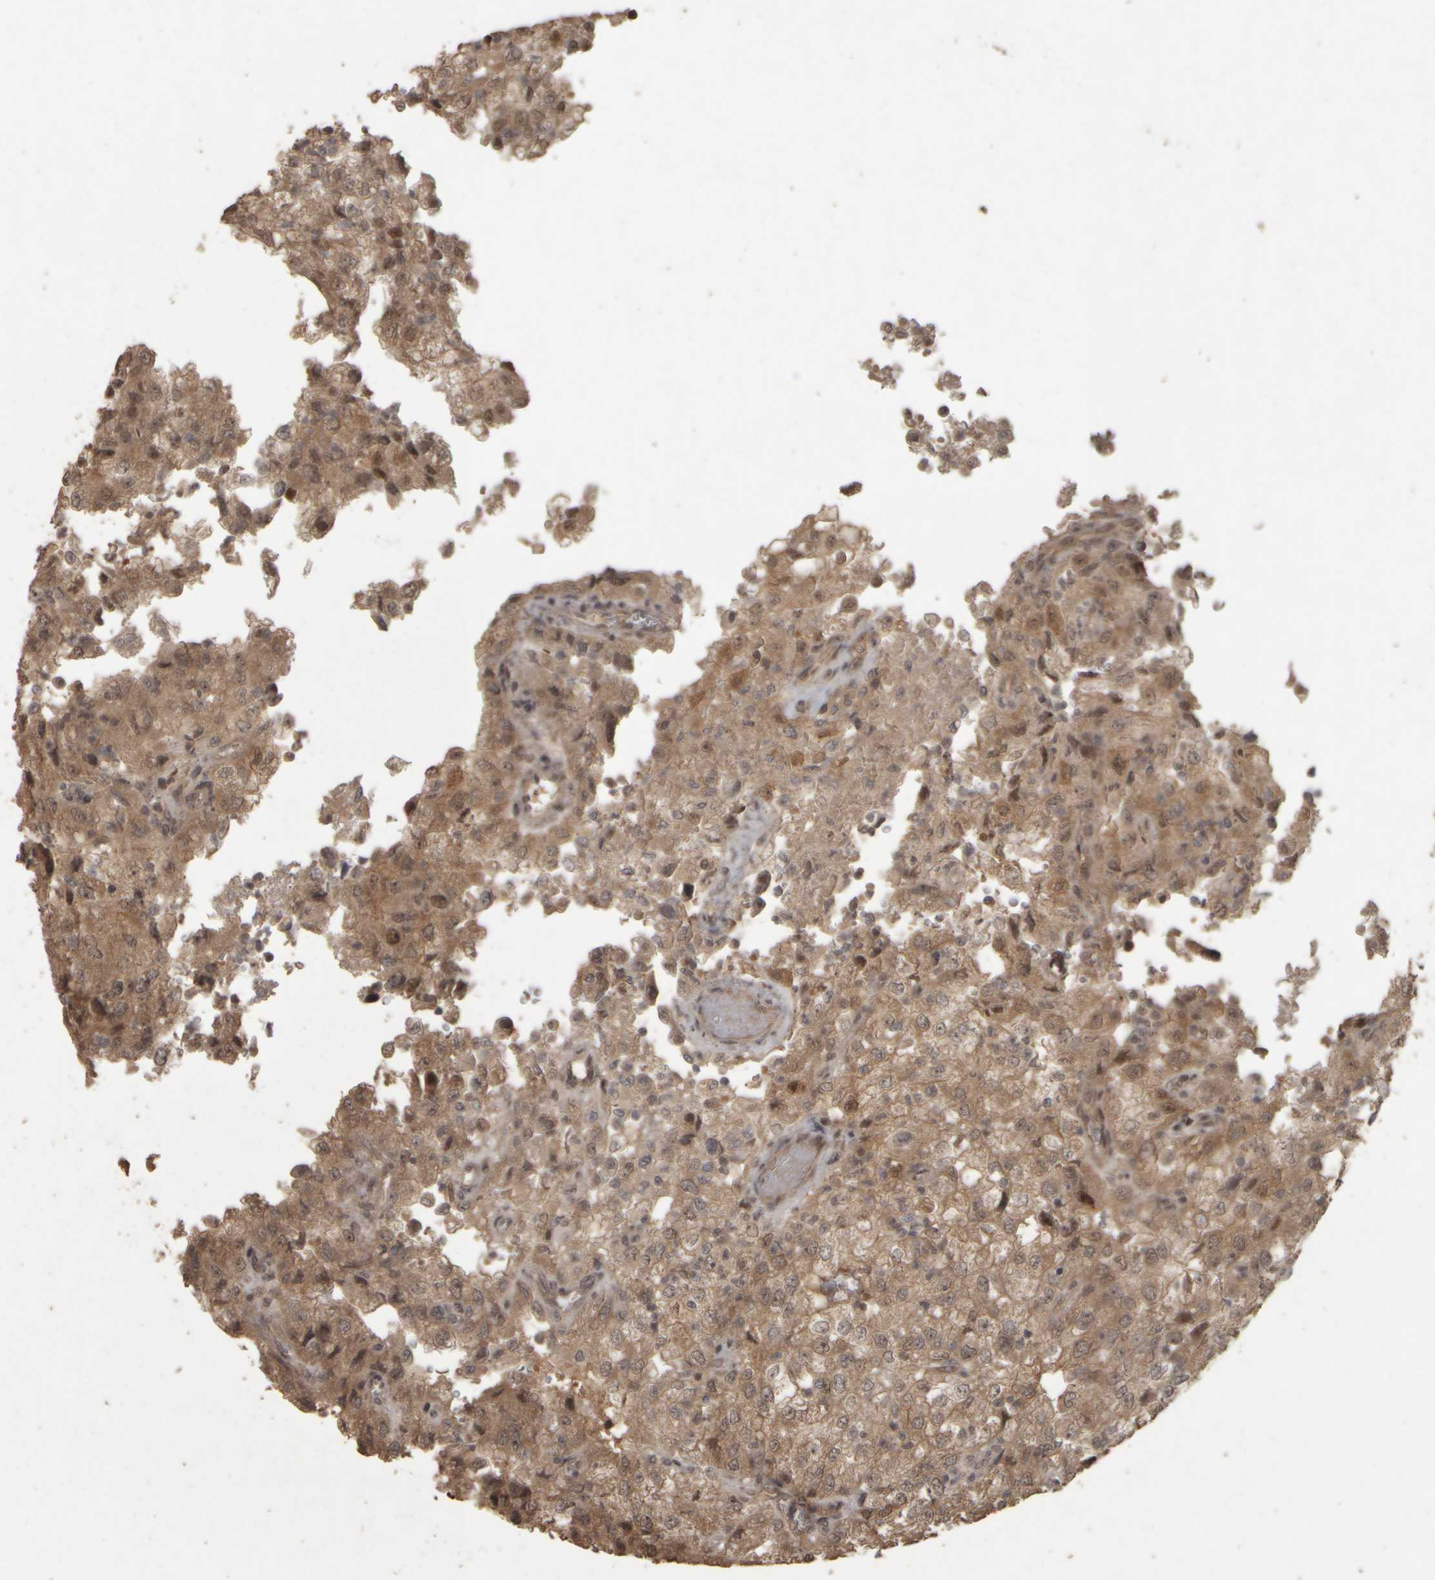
{"staining": {"intensity": "moderate", "quantity": ">75%", "location": "cytoplasmic/membranous"}, "tissue": "renal cancer", "cell_type": "Tumor cells", "image_type": "cancer", "snomed": [{"axis": "morphology", "description": "Adenocarcinoma, NOS"}, {"axis": "topography", "description": "Kidney"}], "caption": "High-power microscopy captured an immunohistochemistry histopathology image of renal cancer, revealing moderate cytoplasmic/membranous staining in about >75% of tumor cells.", "gene": "ACO1", "patient": {"sex": "female", "age": 54}}